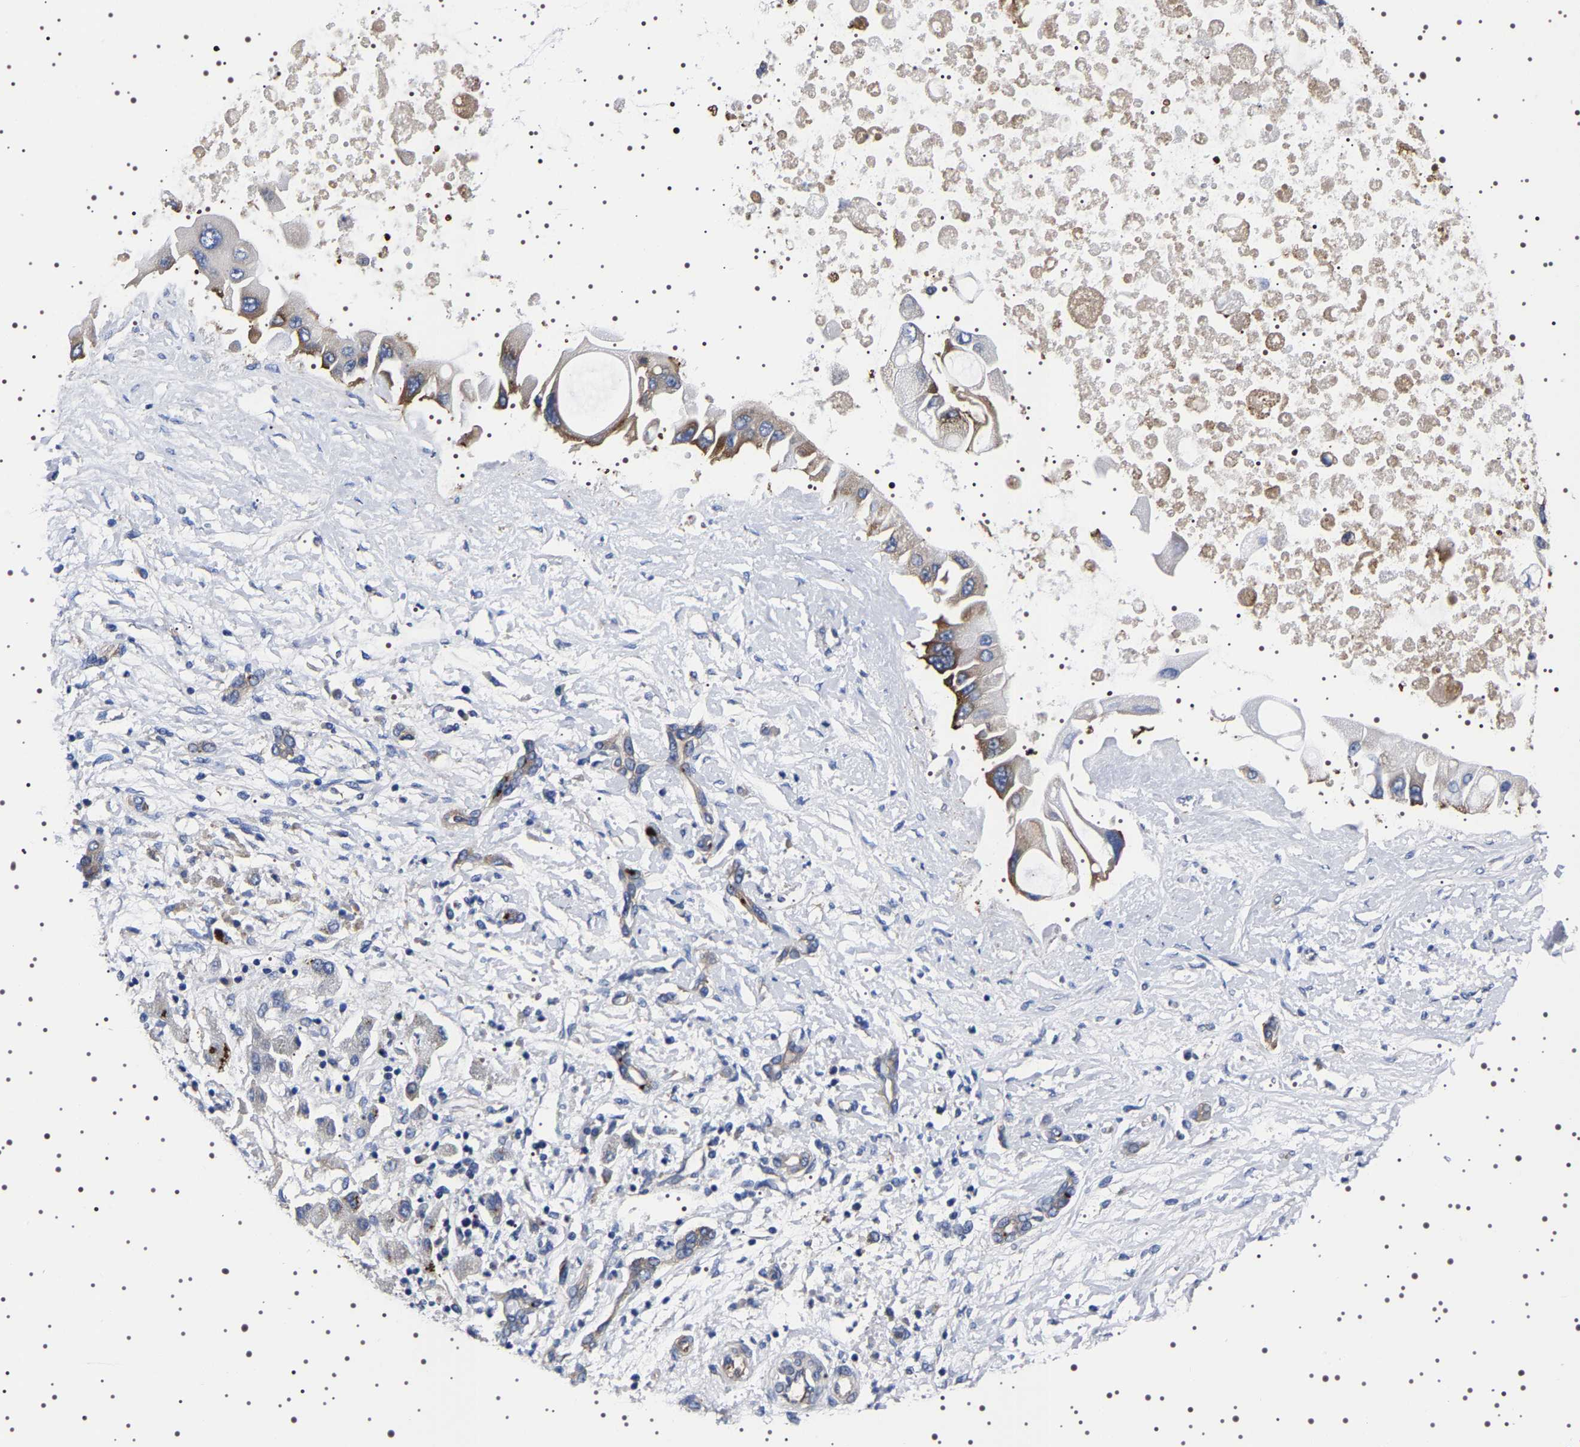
{"staining": {"intensity": "moderate", "quantity": "<25%", "location": "cytoplasmic/membranous"}, "tissue": "liver cancer", "cell_type": "Tumor cells", "image_type": "cancer", "snomed": [{"axis": "morphology", "description": "Cholangiocarcinoma"}, {"axis": "topography", "description": "Liver"}], "caption": "A photomicrograph of human liver cholangiocarcinoma stained for a protein shows moderate cytoplasmic/membranous brown staining in tumor cells. (brown staining indicates protein expression, while blue staining denotes nuclei).", "gene": "DARS1", "patient": {"sex": "male", "age": 50}}